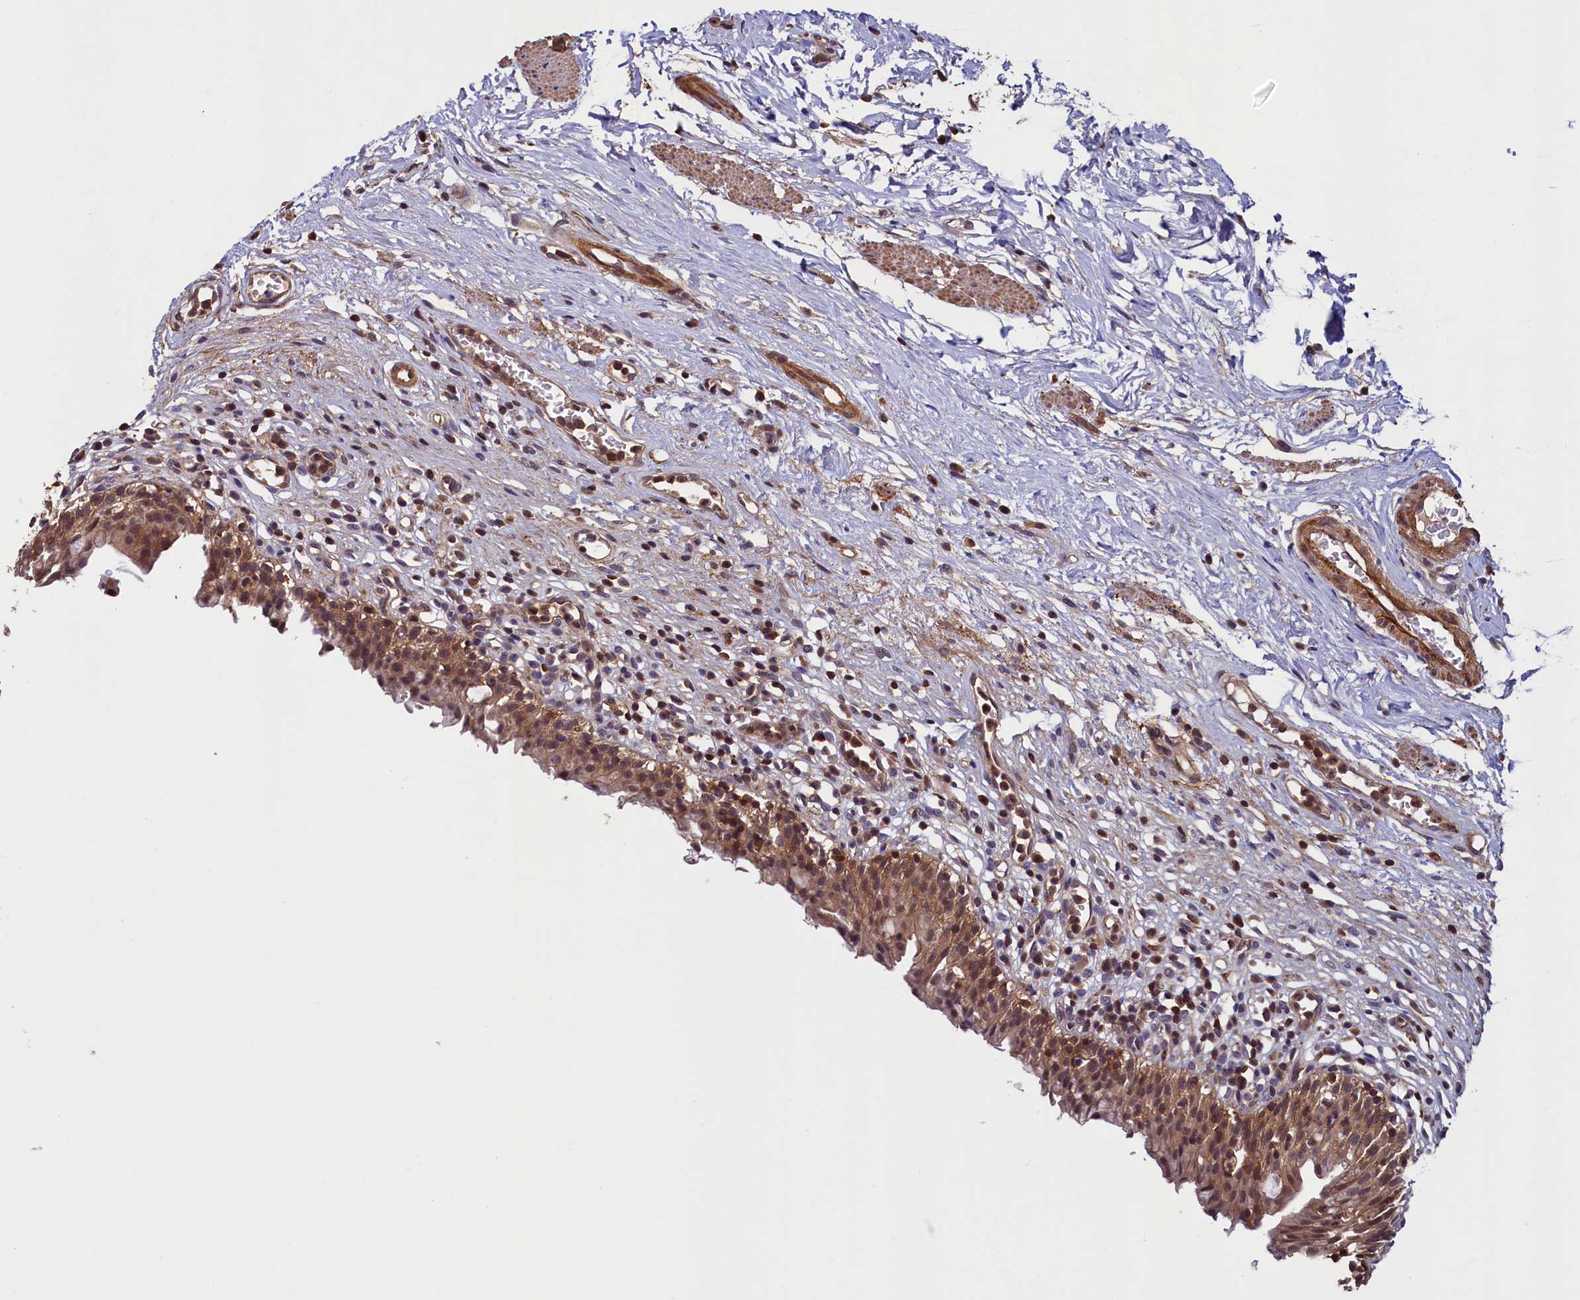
{"staining": {"intensity": "strong", "quantity": ">75%", "location": "cytoplasmic/membranous,nuclear"}, "tissue": "urinary bladder", "cell_type": "Urothelial cells", "image_type": "normal", "snomed": [{"axis": "morphology", "description": "Normal tissue, NOS"}, {"axis": "morphology", "description": "Inflammation, NOS"}, {"axis": "topography", "description": "Urinary bladder"}], "caption": "The histopathology image reveals immunohistochemical staining of unremarkable urinary bladder. There is strong cytoplasmic/membranous,nuclear positivity is present in approximately >75% of urothelial cells.", "gene": "DUOXA1", "patient": {"sex": "male", "age": 63}}